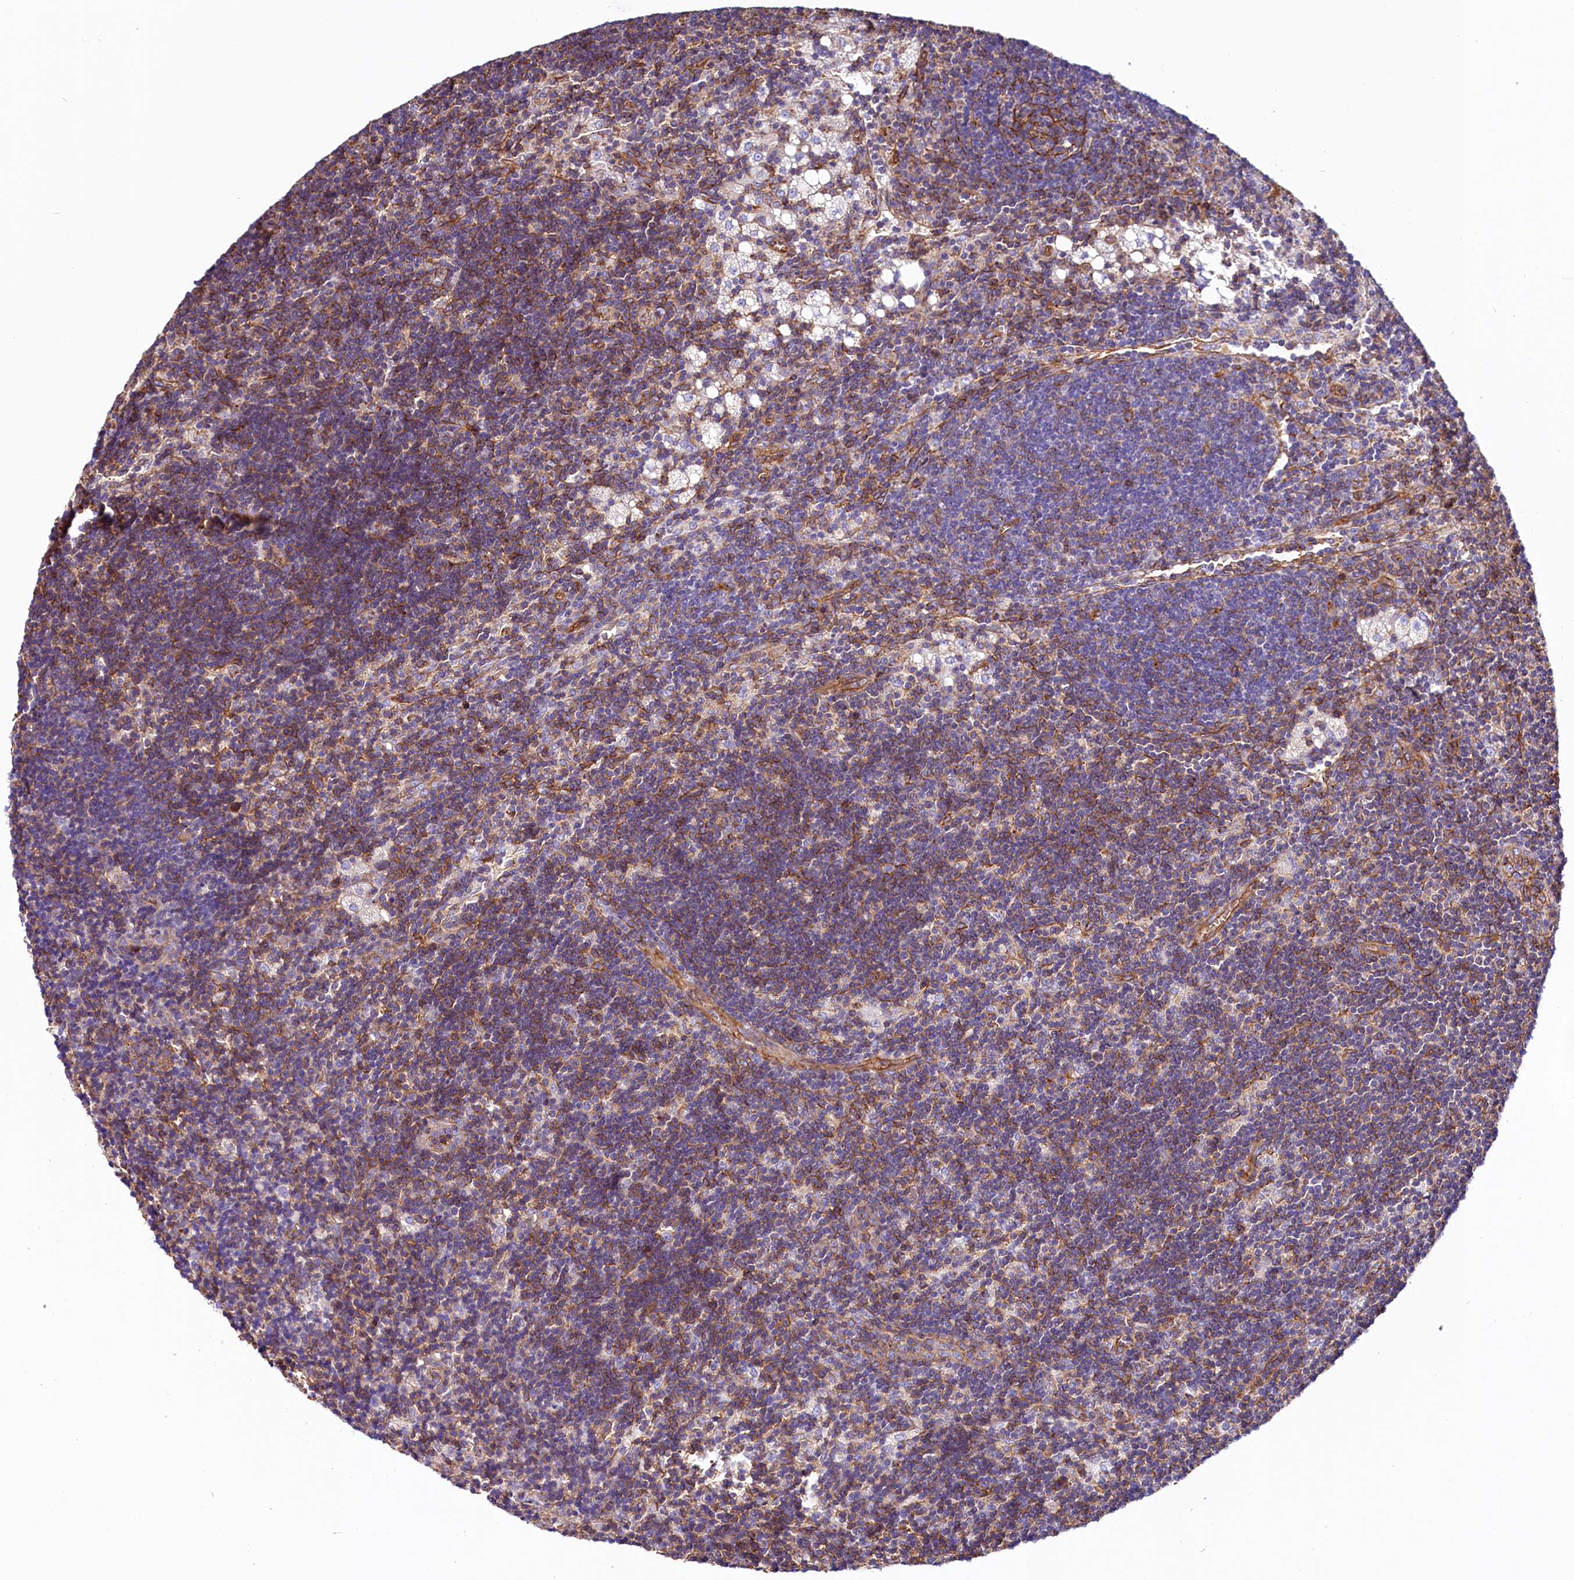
{"staining": {"intensity": "negative", "quantity": "none", "location": "none"}, "tissue": "lymph node", "cell_type": "Germinal center cells", "image_type": "normal", "snomed": [{"axis": "morphology", "description": "Normal tissue, NOS"}, {"axis": "topography", "description": "Lymph node"}], "caption": "The immunohistochemistry image has no significant staining in germinal center cells of lymph node. (Stains: DAB immunohistochemistry (IHC) with hematoxylin counter stain, Microscopy: brightfield microscopy at high magnification).", "gene": "ATP2B4", "patient": {"sex": "male", "age": 24}}